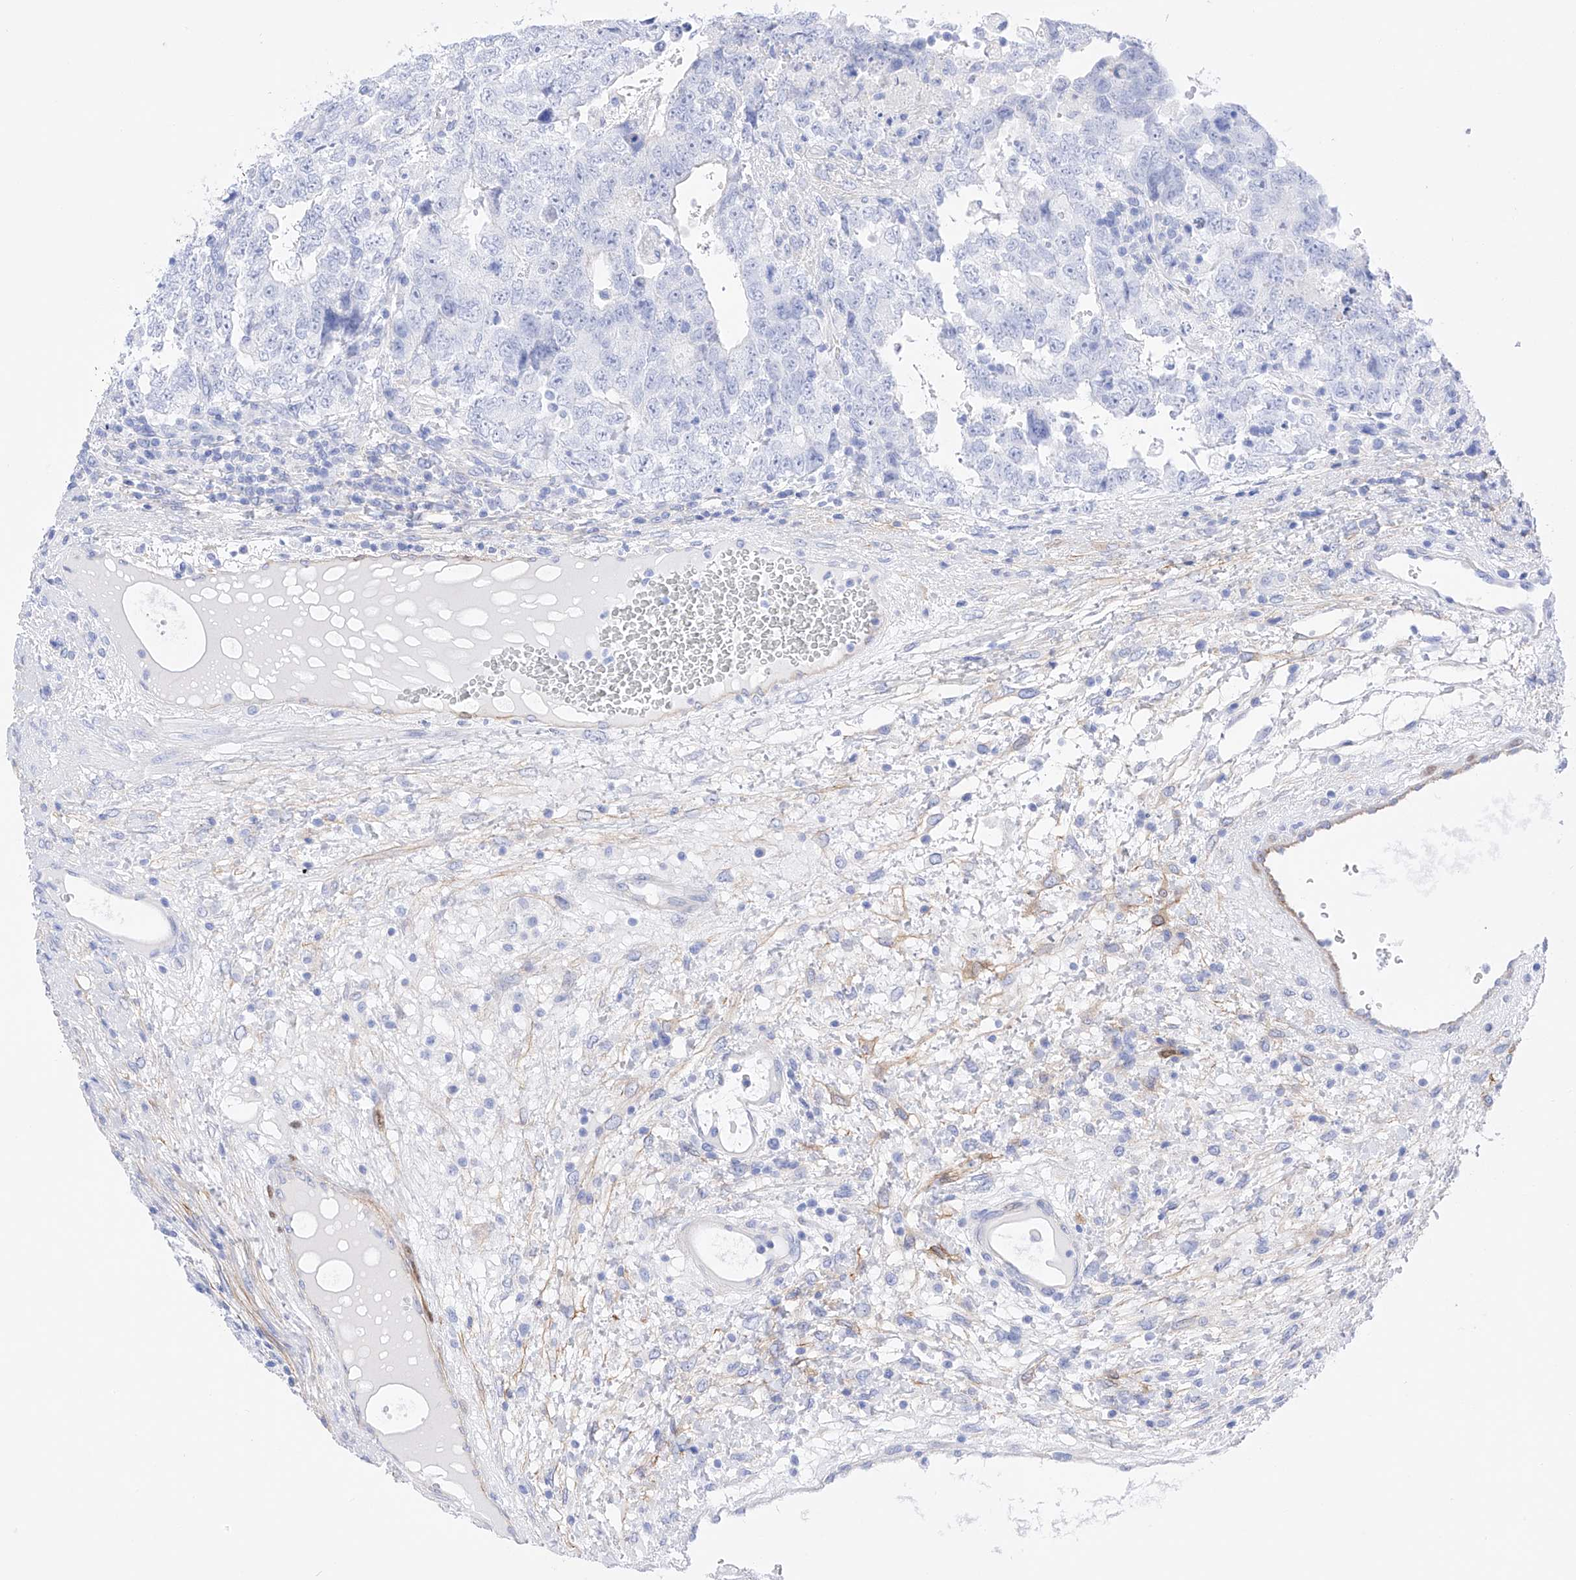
{"staining": {"intensity": "negative", "quantity": "none", "location": "none"}, "tissue": "testis cancer", "cell_type": "Tumor cells", "image_type": "cancer", "snomed": [{"axis": "morphology", "description": "Carcinoma, Embryonal, NOS"}, {"axis": "topography", "description": "Testis"}], "caption": "A histopathology image of human embryonal carcinoma (testis) is negative for staining in tumor cells.", "gene": "TRPC7", "patient": {"sex": "male", "age": 37}}